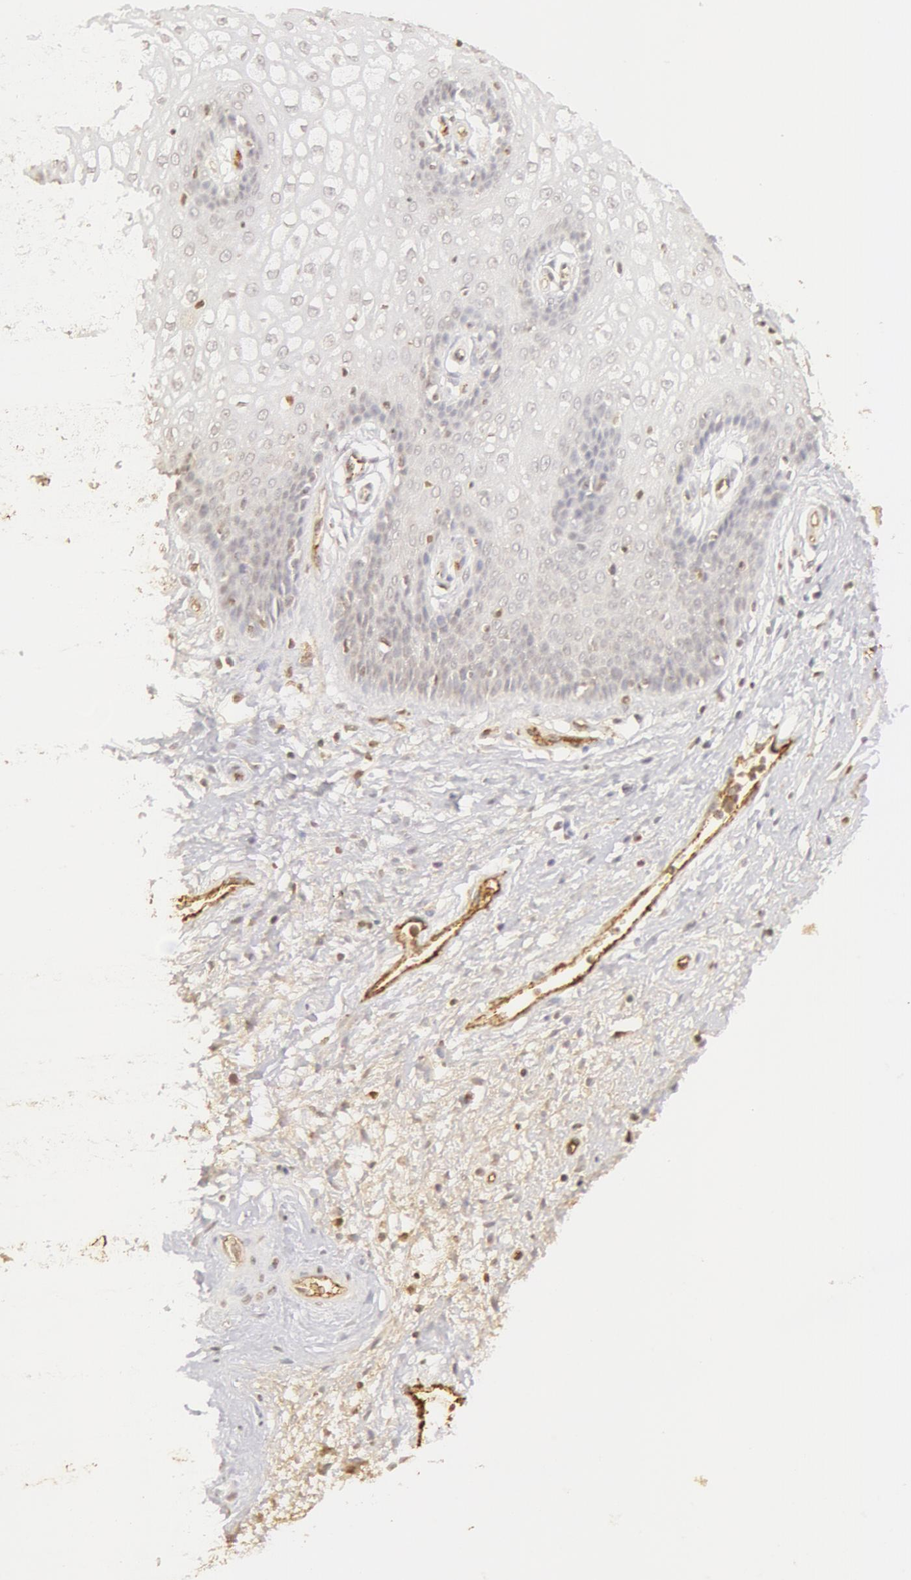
{"staining": {"intensity": "negative", "quantity": "none", "location": "none"}, "tissue": "vagina", "cell_type": "Squamous epithelial cells", "image_type": "normal", "snomed": [{"axis": "morphology", "description": "Normal tissue, NOS"}, {"axis": "topography", "description": "Vagina"}], "caption": "This is a image of immunohistochemistry (IHC) staining of unremarkable vagina, which shows no staining in squamous epithelial cells.", "gene": "VWF", "patient": {"sex": "female", "age": 34}}